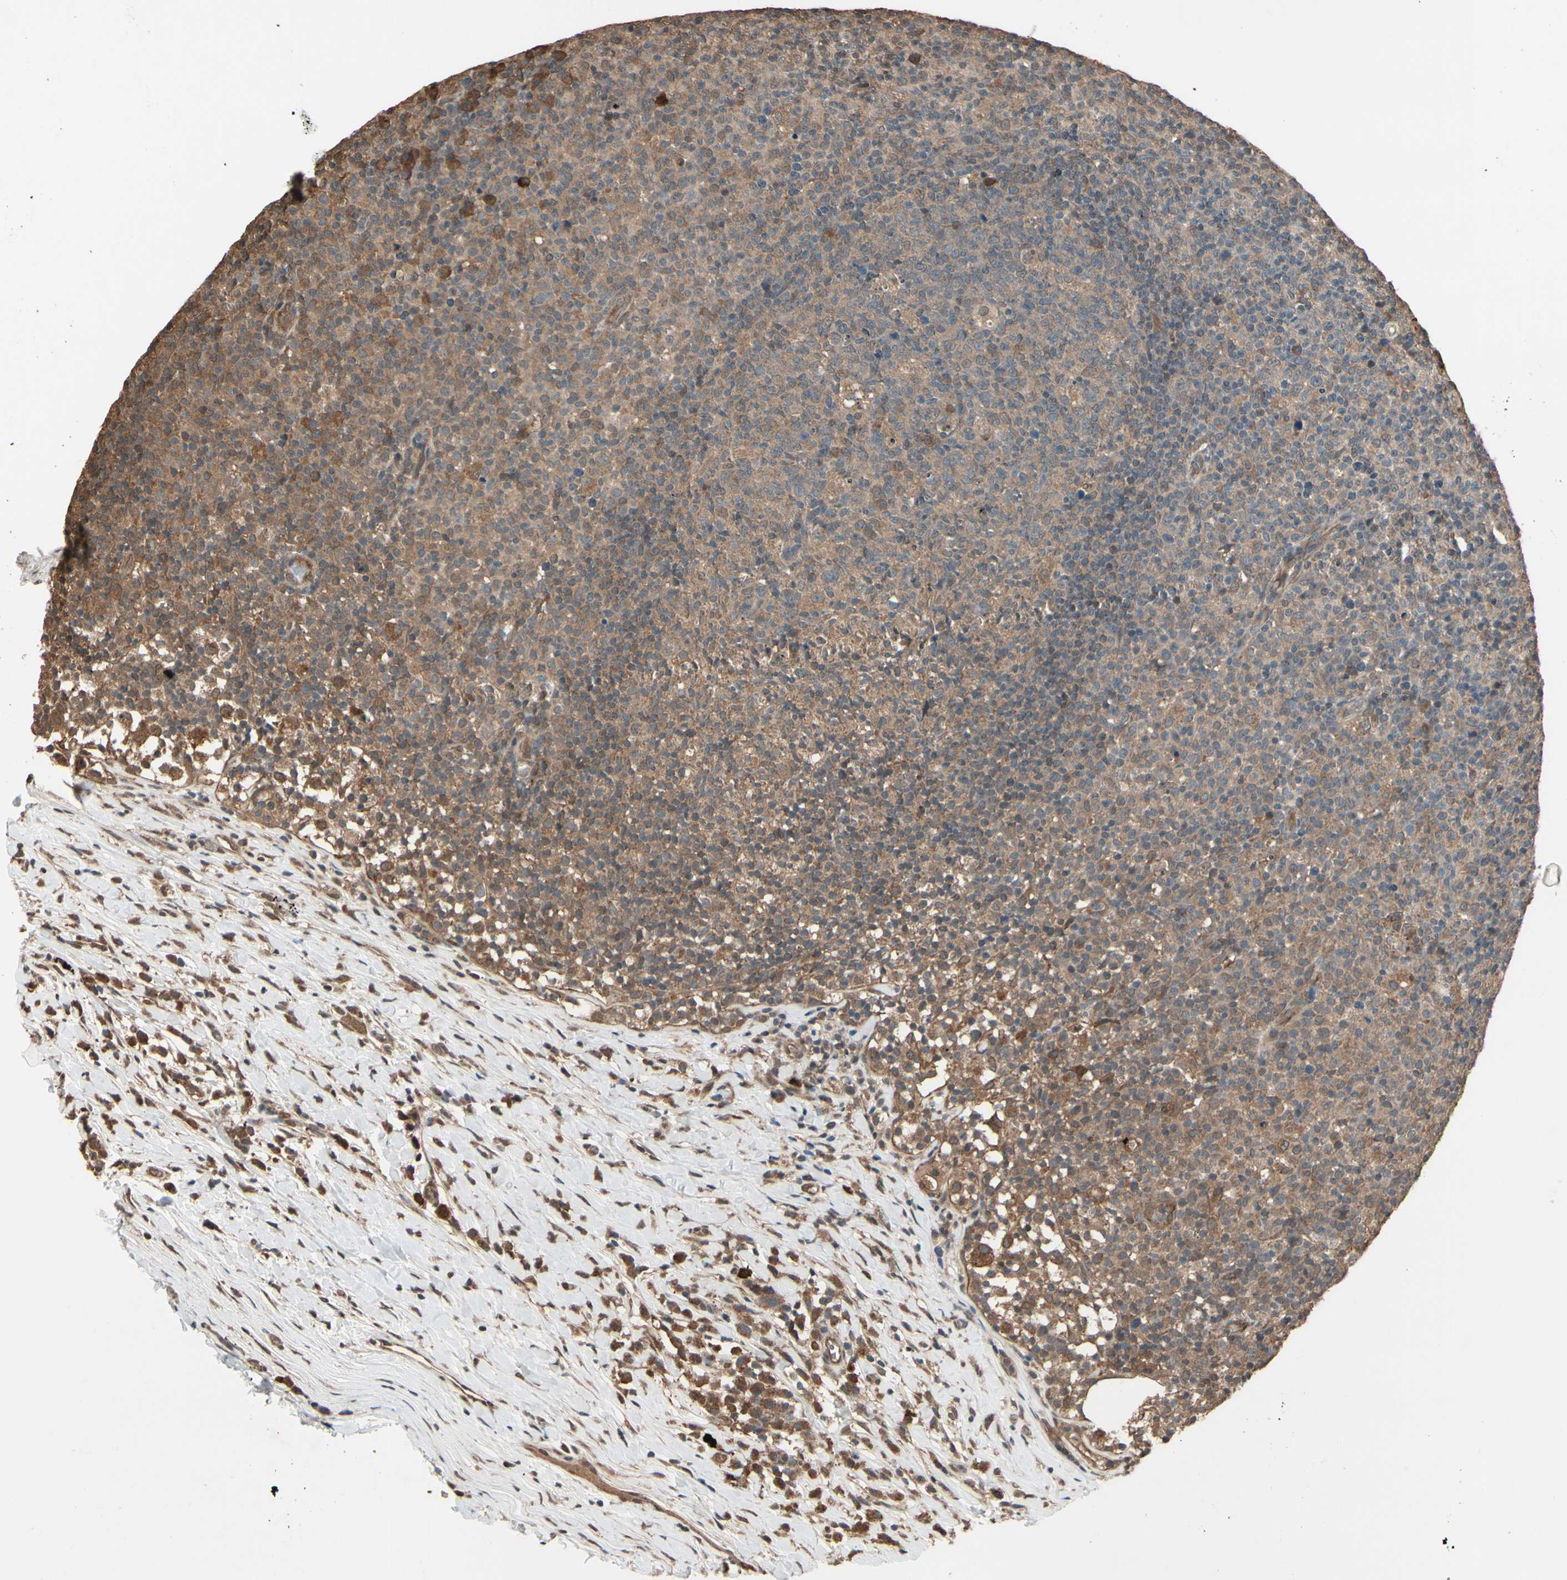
{"staining": {"intensity": "moderate", "quantity": "25%-75%", "location": "cytoplasmic/membranous"}, "tissue": "lymph node", "cell_type": "Germinal center cells", "image_type": "normal", "snomed": [{"axis": "morphology", "description": "Normal tissue, NOS"}, {"axis": "morphology", "description": "Inflammation, NOS"}, {"axis": "topography", "description": "Lymph node"}], "caption": "The image exhibits staining of benign lymph node, revealing moderate cytoplasmic/membranous protein expression (brown color) within germinal center cells.", "gene": "PNPLA7", "patient": {"sex": "male", "age": 55}}